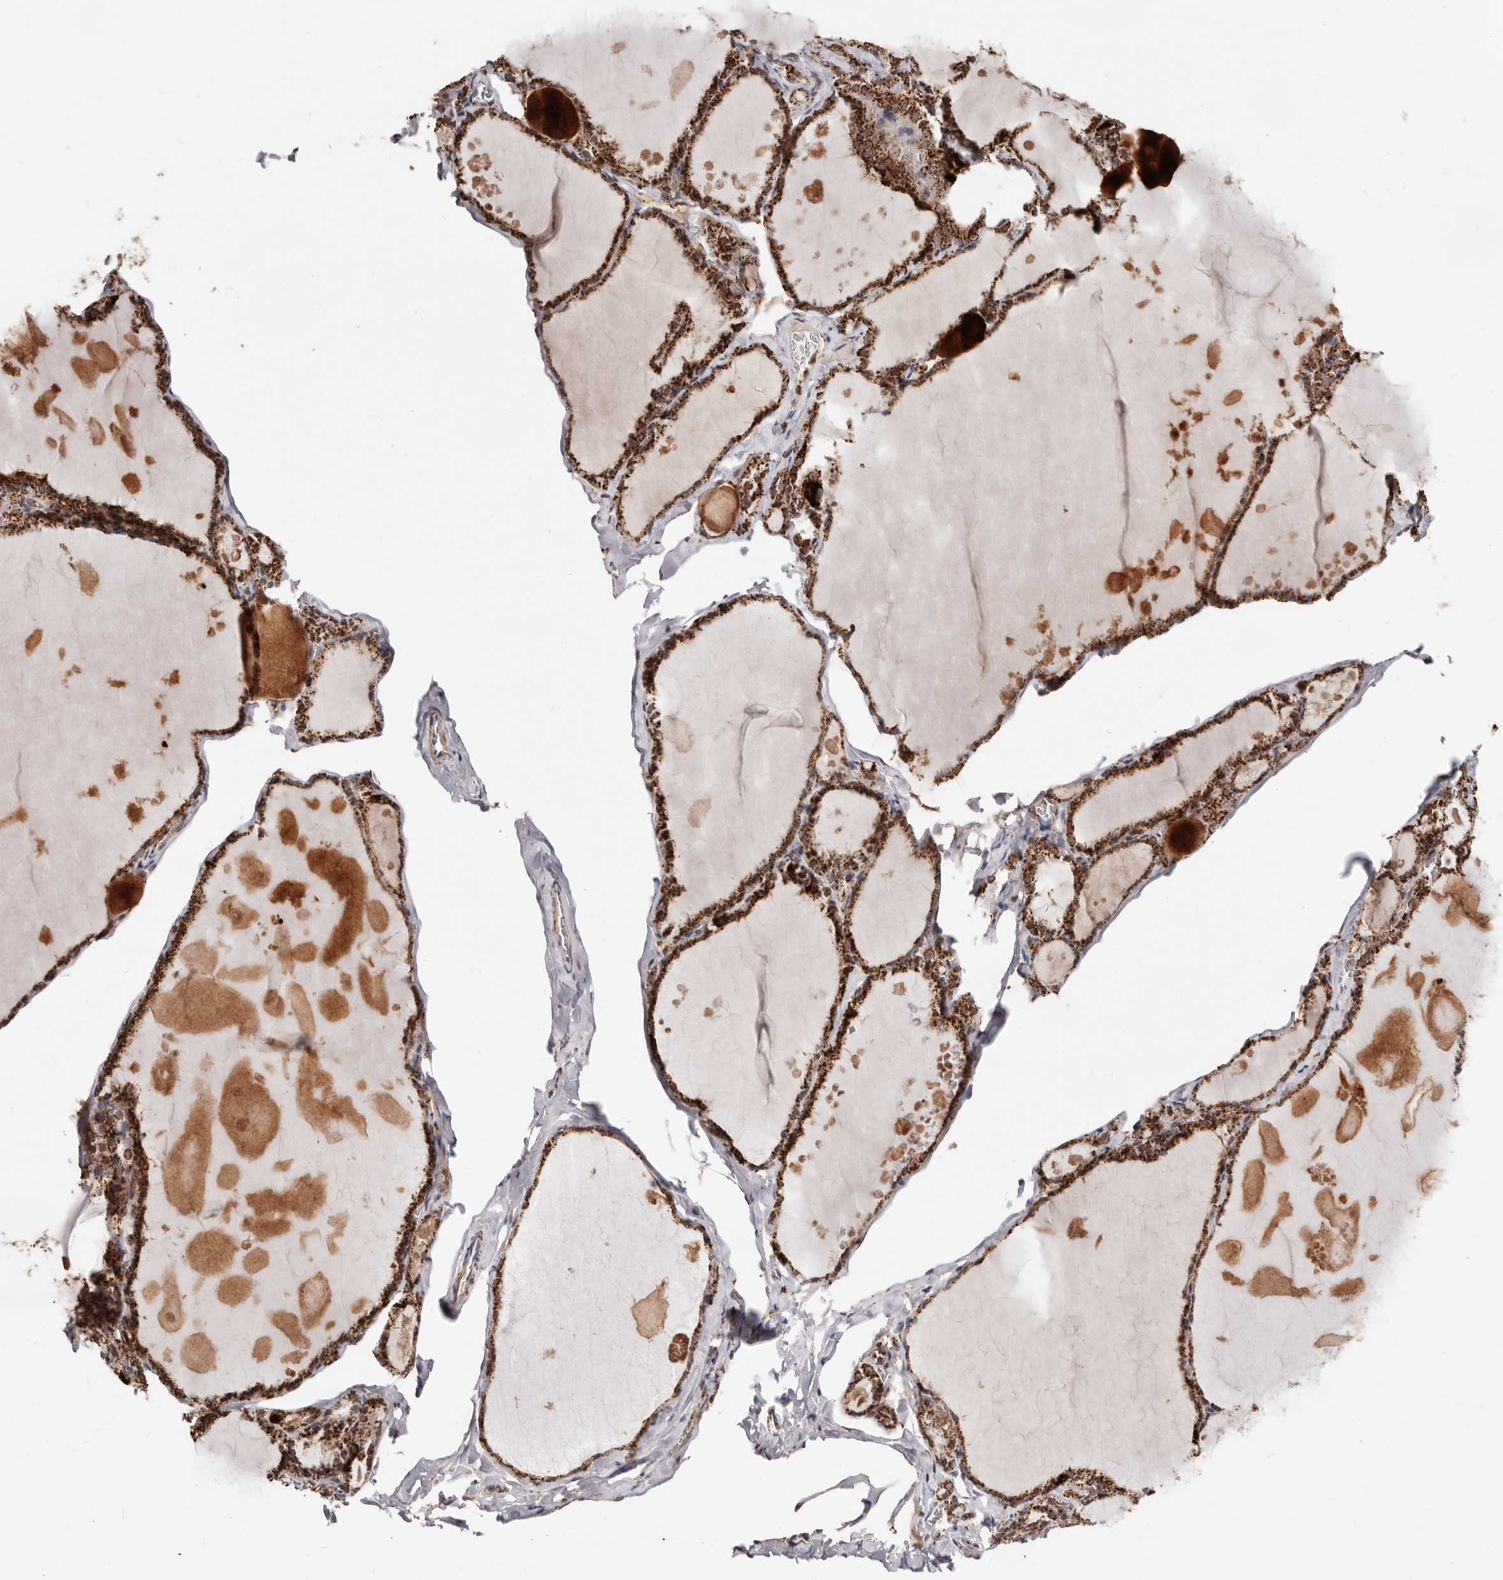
{"staining": {"intensity": "strong", "quantity": ">75%", "location": "cytoplasmic/membranous"}, "tissue": "thyroid gland", "cell_type": "Glandular cells", "image_type": "normal", "snomed": [{"axis": "morphology", "description": "Normal tissue, NOS"}, {"axis": "topography", "description": "Thyroid gland"}], "caption": "Protein staining displays strong cytoplasmic/membranous staining in about >75% of glandular cells in normal thyroid gland.", "gene": "PRKACB", "patient": {"sex": "male", "age": 56}}